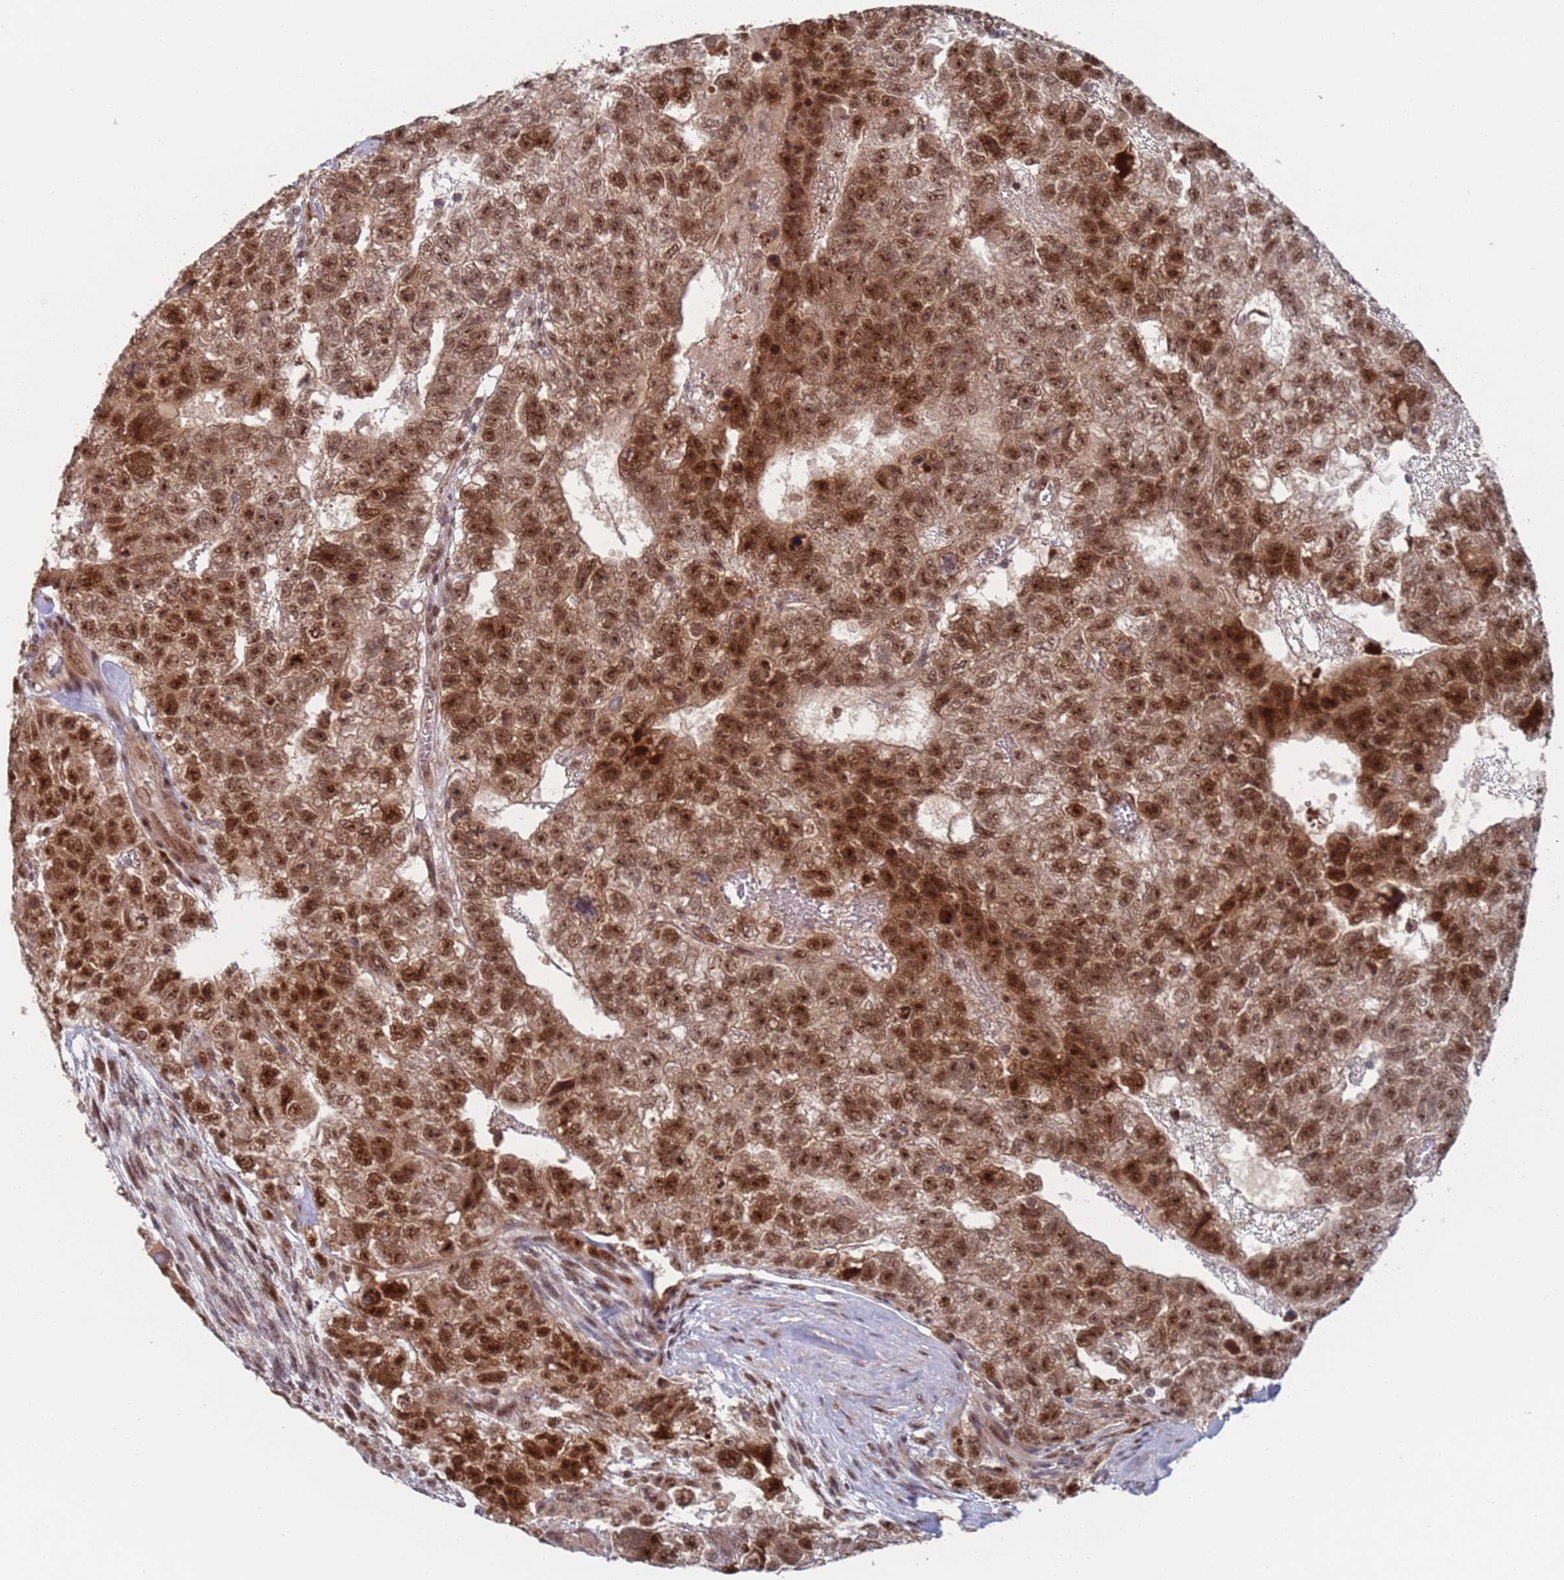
{"staining": {"intensity": "moderate", "quantity": ">75%", "location": "nuclear"}, "tissue": "testis cancer", "cell_type": "Tumor cells", "image_type": "cancer", "snomed": [{"axis": "morphology", "description": "Carcinoma, Embryonal, NOS"}, {"axis": "topography", "description": "Testis"}], "caption": "Immunohistochemical staining of testis cancer demonstrates medium levels of moderate nuclear protein staining in about >75% of tumor cells. Using DAB (3,3'-diaminobenzidine) (brown) and hematoxylin (blue) stains, captured at high magnification using brightfield microscopy.", "gene": "RPP25", "patient": {"sex": "male", "age": 26}}